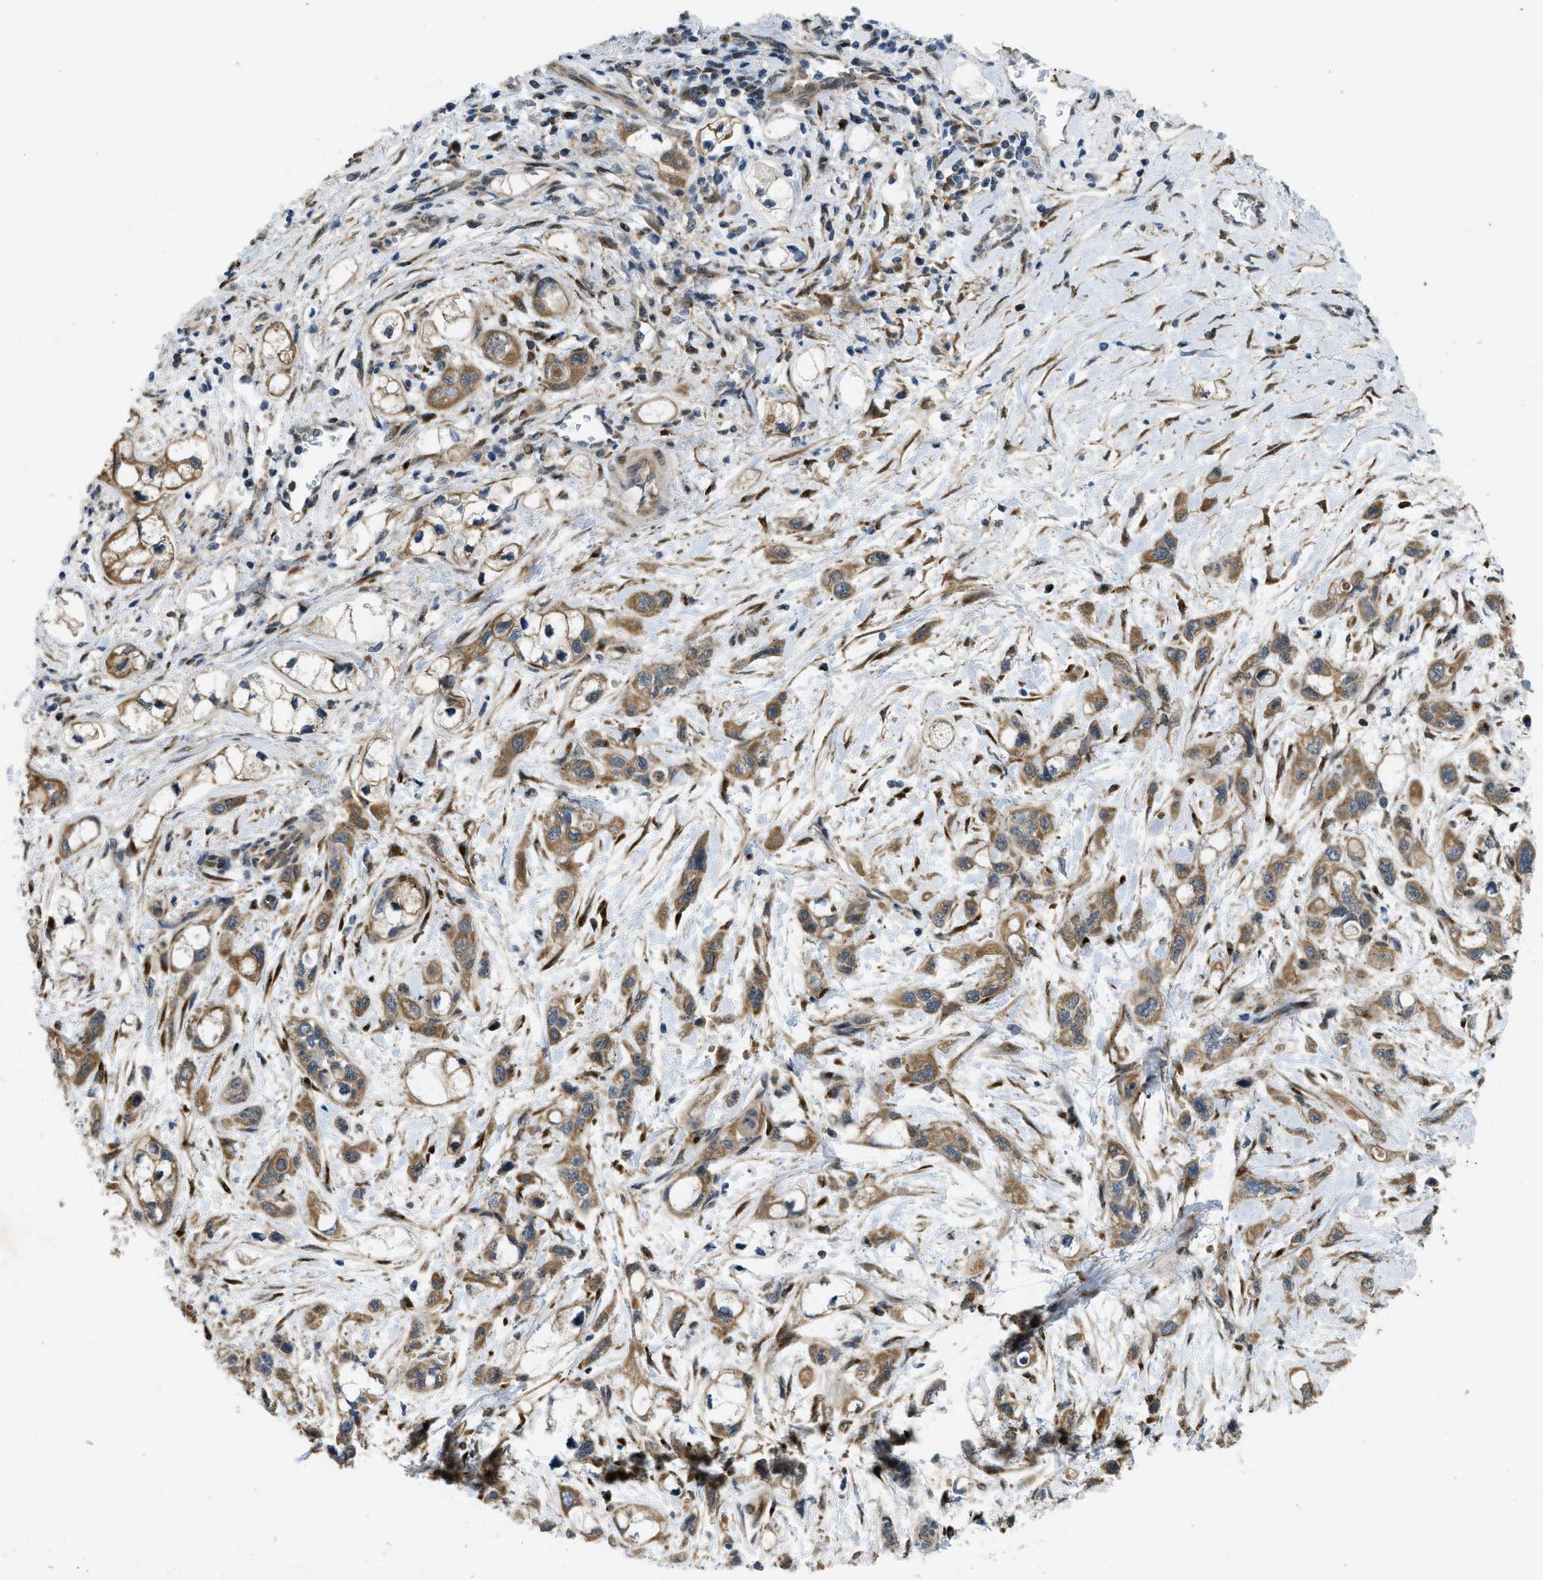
{"staining": {"intensity": "moderate", "quantity": ">75%", "location": "cytoplasmic/membranous"}, "tissue": "pancreatic cancer", "cell_type": "Tumor cells", "image_type": "cancer", "snomed": [{"axis": "morphology", "description": "Adenocarcinoma, NOS"}, {"axis": "topography", "description": "Pancreas"}], "caption": "DAB (3,3'-diaminobenzidine) immunohistochemical staining of pancreatic adenocarcinoma displays moderate cytoplasmic/membranous protein expression in about >75% of tumor cells. (DAB IHC, brown staining for protein, blue staining for nuclei).", "gene": "IFNLR1", "patient": {"sex": "male", "age": 74}}